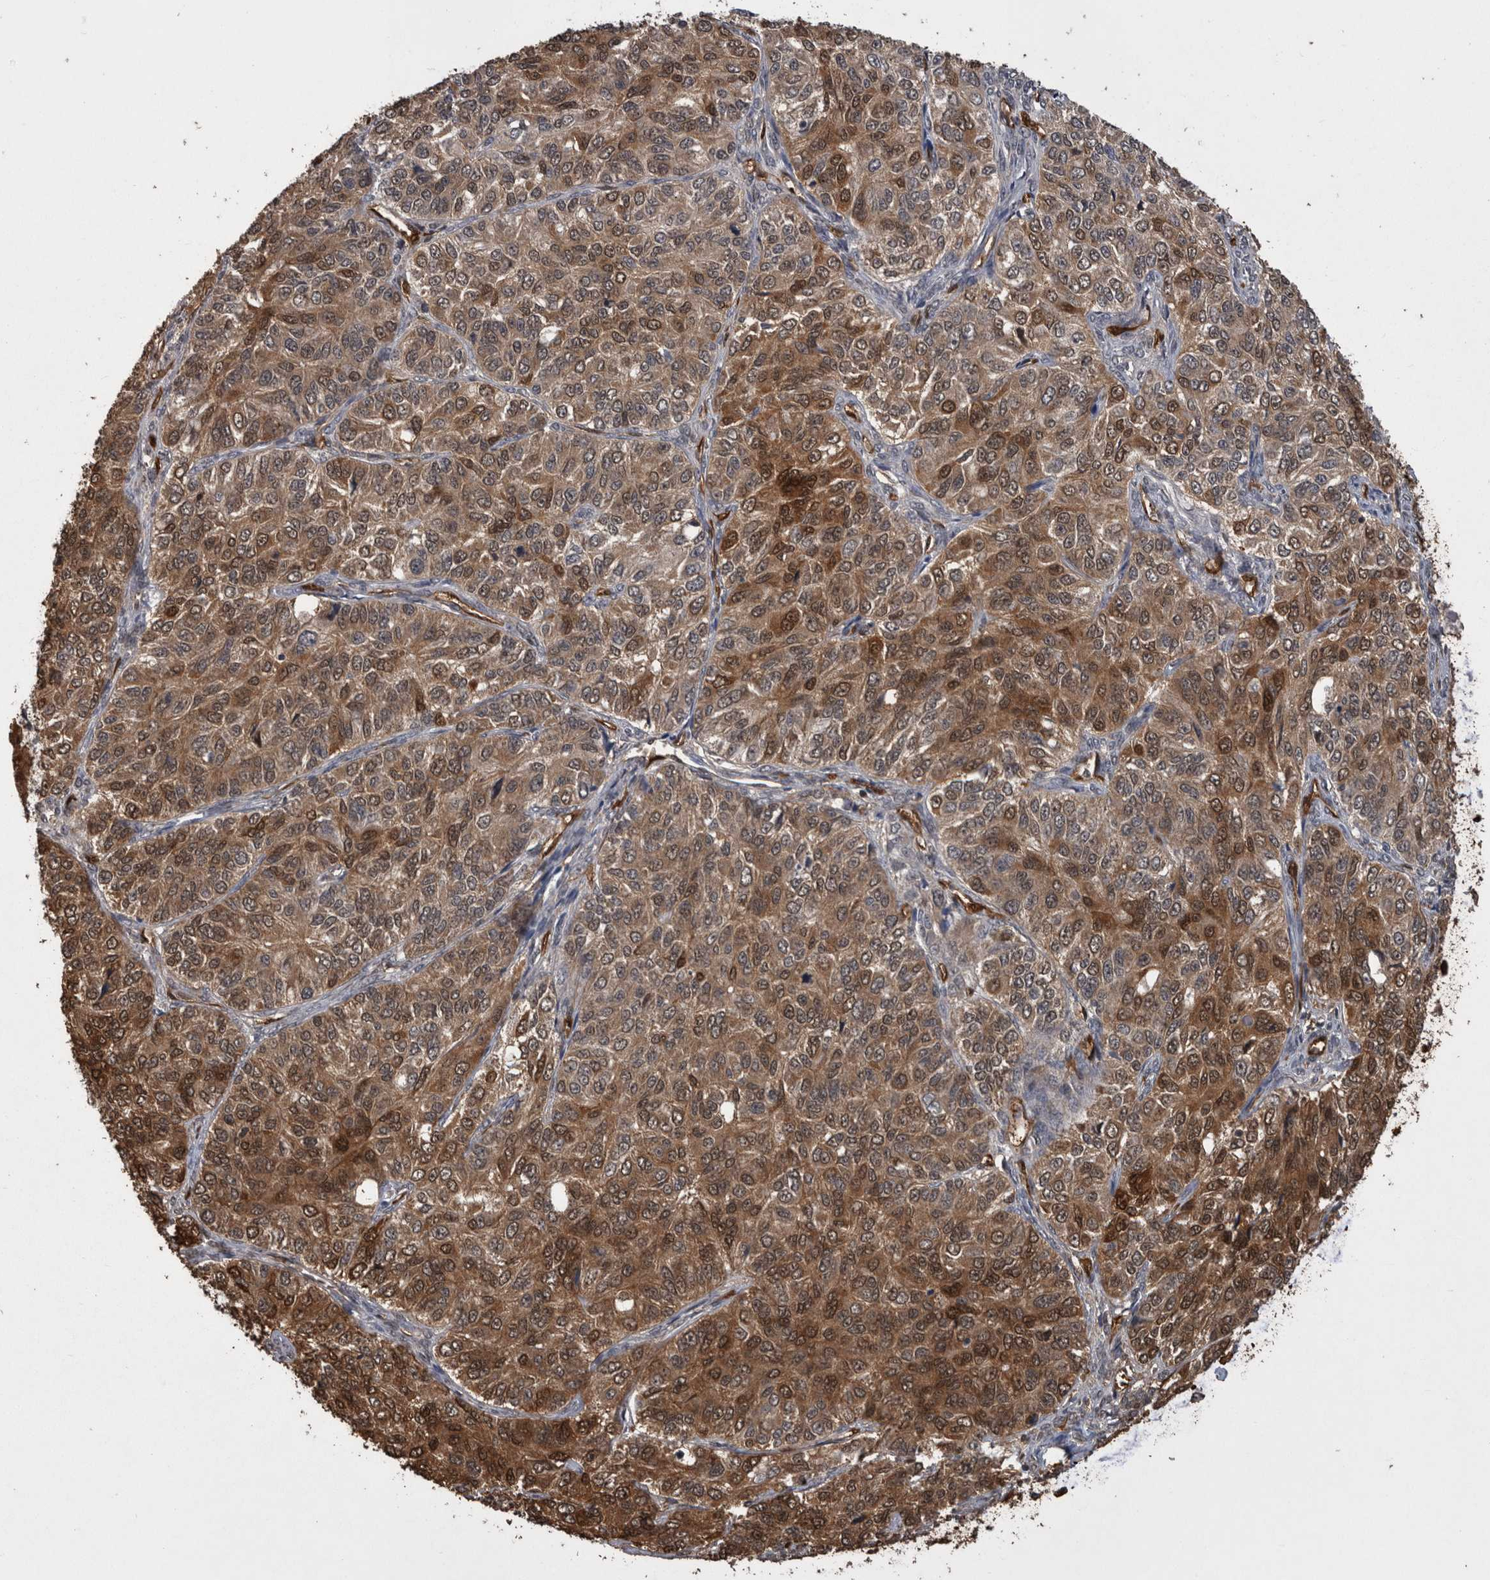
{"staining": {"intensity": "moderate", "quantity": ">75%", "location": "cytoplasmic/membranous,nuclear"}, "tissue": "ovarian cancer", "cell_type": "Tumor cells", "image_type": "cancer", "snomed": [{"axis": "morphology", "description": "Carcinoma, endometroid"}, {"axis": "topography", "description": "Ovary"}], "caption": "Immunohistochemistry of endometroid carcinoma (ovarian) exhibits medium levels of moderate cytoplasmic/membranous and nuclear expression in approximately >75% of tumor cells.", "gene": "LXN", "patient": {"sex": "female", "age": 51}}